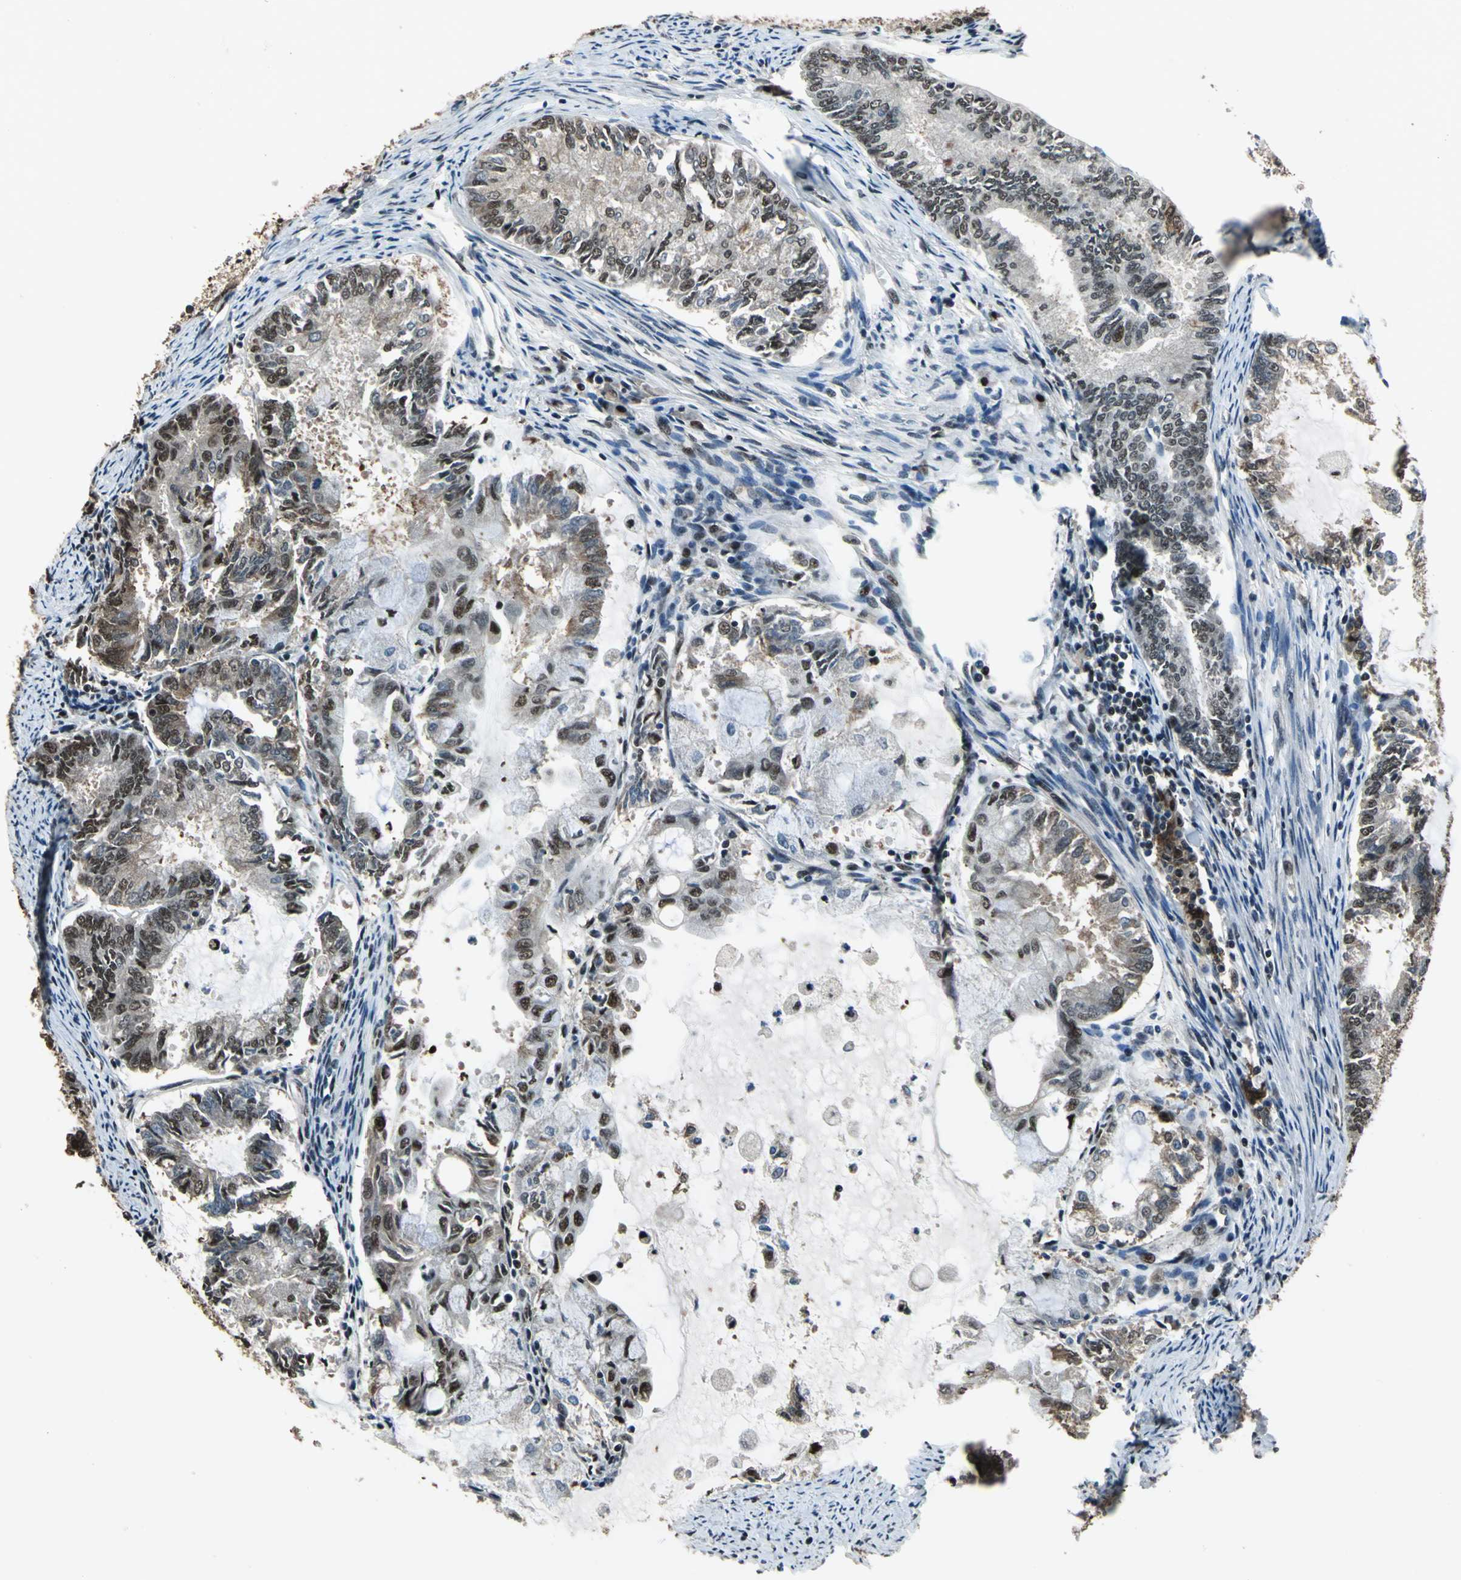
{"staining": {"intensity": "moderate", "quantity": ">75%", "location": "nuclear"}, "tissue": "endometrial cancer", "cell_type": "Tumor cells", "image_type": "cancer", "snomed": [{"axis": "morphology", "description": "Adenocarcinoma, NOS"}, {"axis": "topography", "description": "Endometrium"}], "caption": "Protein expression analysis of human endometrial cancer reveals moderate nuclear positivity in about >75% of tumor cells.", "gene": "MIS18BP1", "patient": {"sex": "female", "age": 86}}